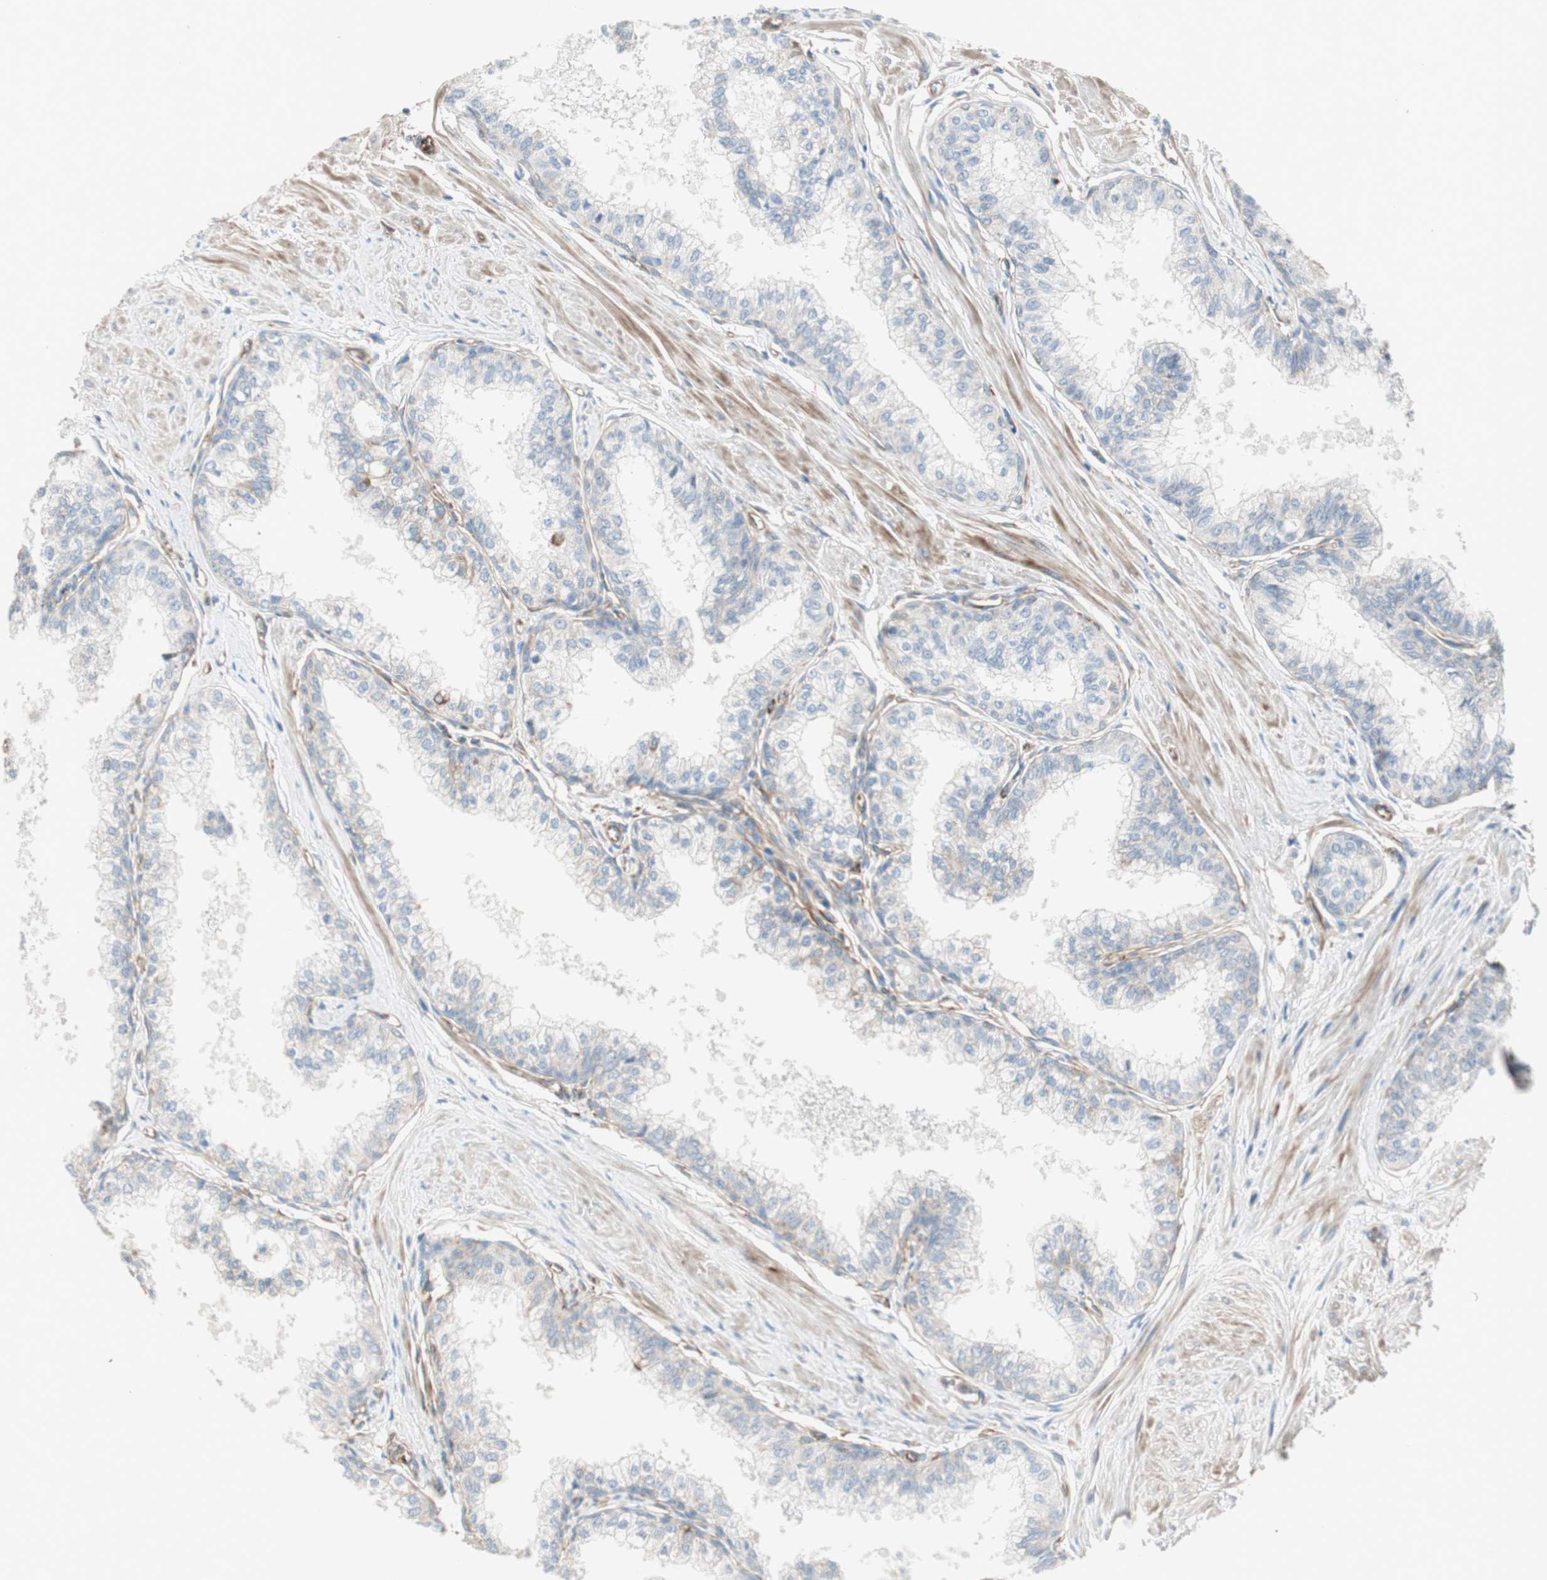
{"staining": {"intensity": "moderate", "quantity": "<25%", "location": "cytoplasmic/membranous"}, "tissue": "prostate", "cell_type": "Glandular cells", "image_type": "normal", "snomed": [{"axis": "morphology", "description": "Normal tissue, NOS"}, {"axis": "topography", "description": "Prostate"}, {"axis": "topography", "description": "Seminal veicle"}], "caption": "Prostate stained for a protein (brown) displays moderate cytoplasmic/membranous positive expression in about <25% of glandular cells.", "gene": "SRCIN1", "patient": {"sex": "male", "age": 60}}